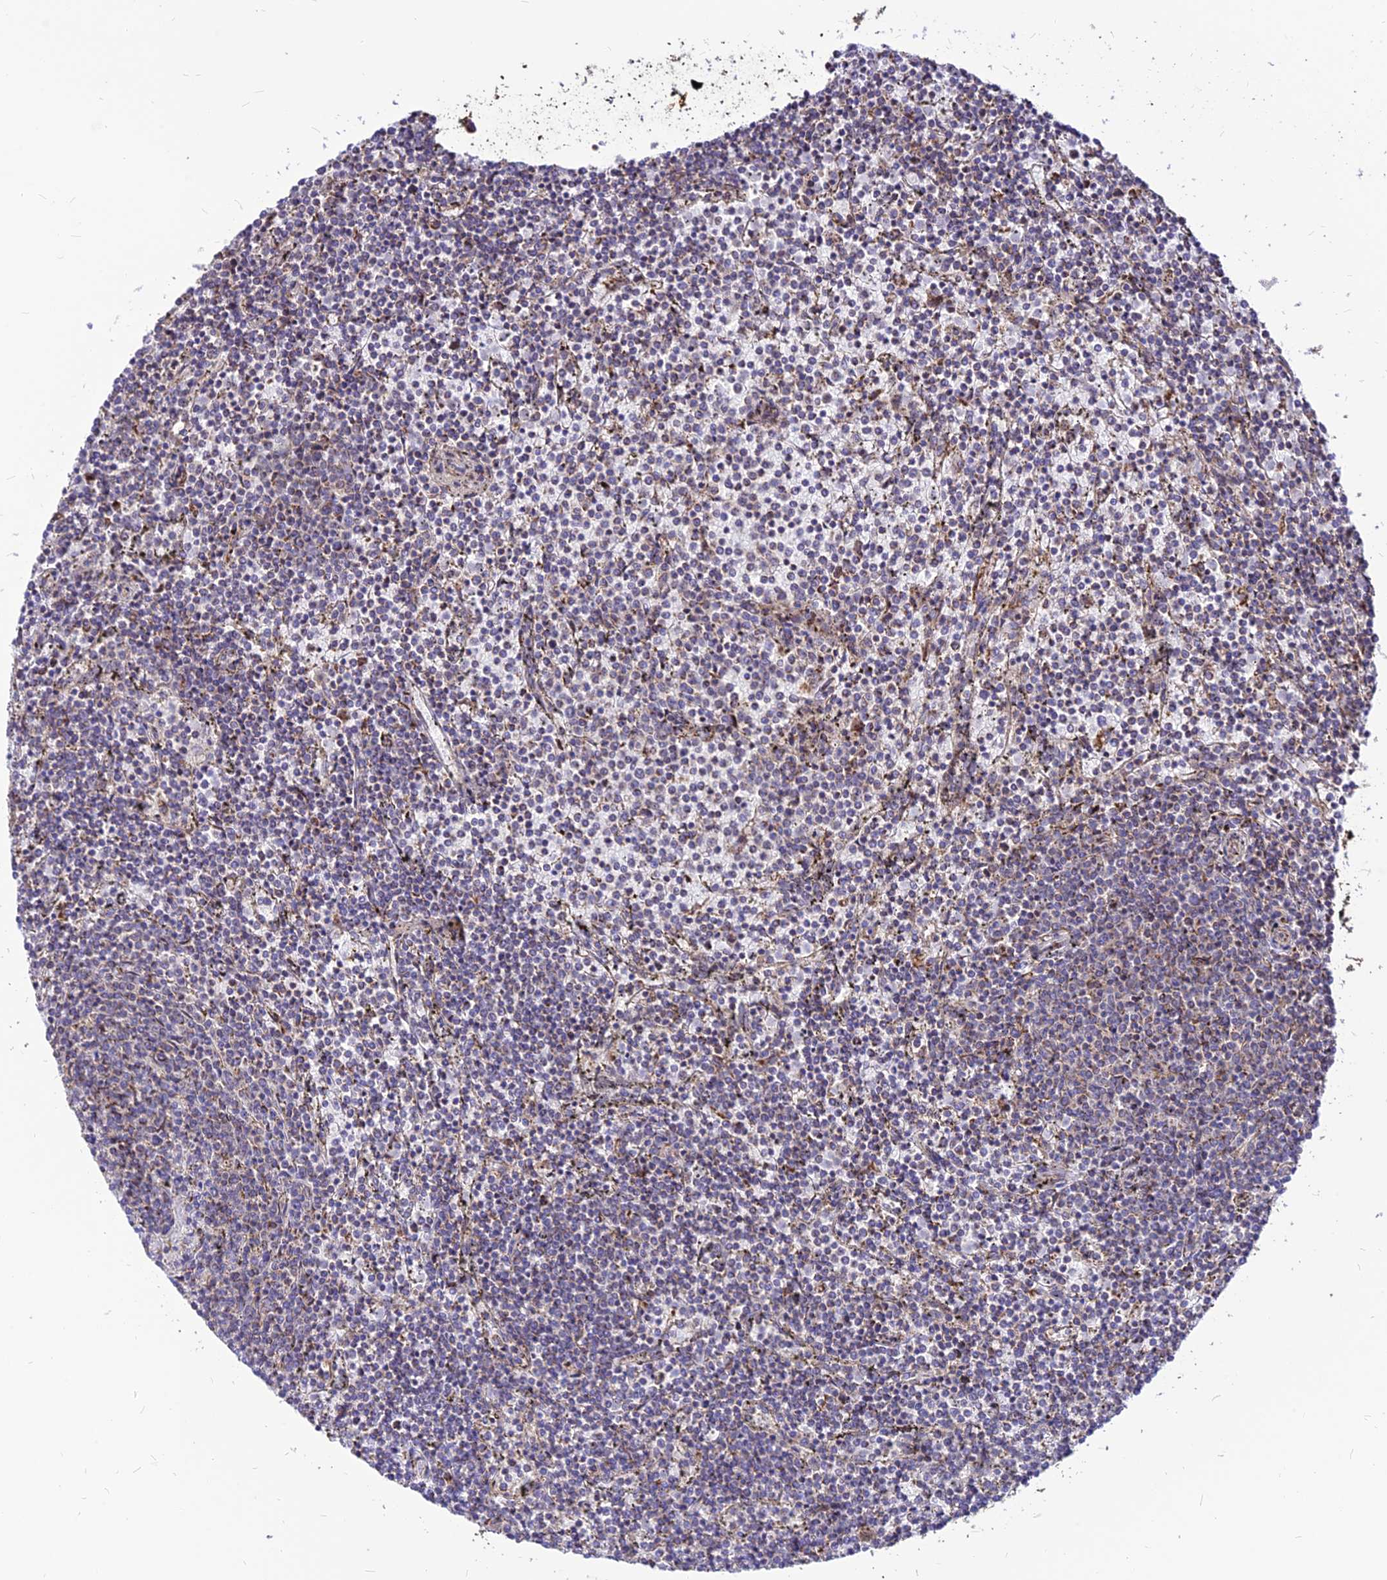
{"staining": {"intensity": "negative", "quantity": "none", "location": "none"}, "tissue": "lymphoma", "cell_type": "Tumor cells", "image_type": "cancer", "snomed": [{"axis": "morphology", "description": "Malignant lymphoma, non-Hodgkin's type, Low grade"}, {"axis": "topography", "description": "Spleen"}], "caption": "This micrograph is of lymphoma stained with IHC to label a protein in brown with the nuclei are counter-stained blue. There is no expression in tumor cells. (DAB immunohistochemistry (IHC) with hematoxylin counter stain).", "gene": "ECI1", "patient": {"sex": "female", "age": 50}}